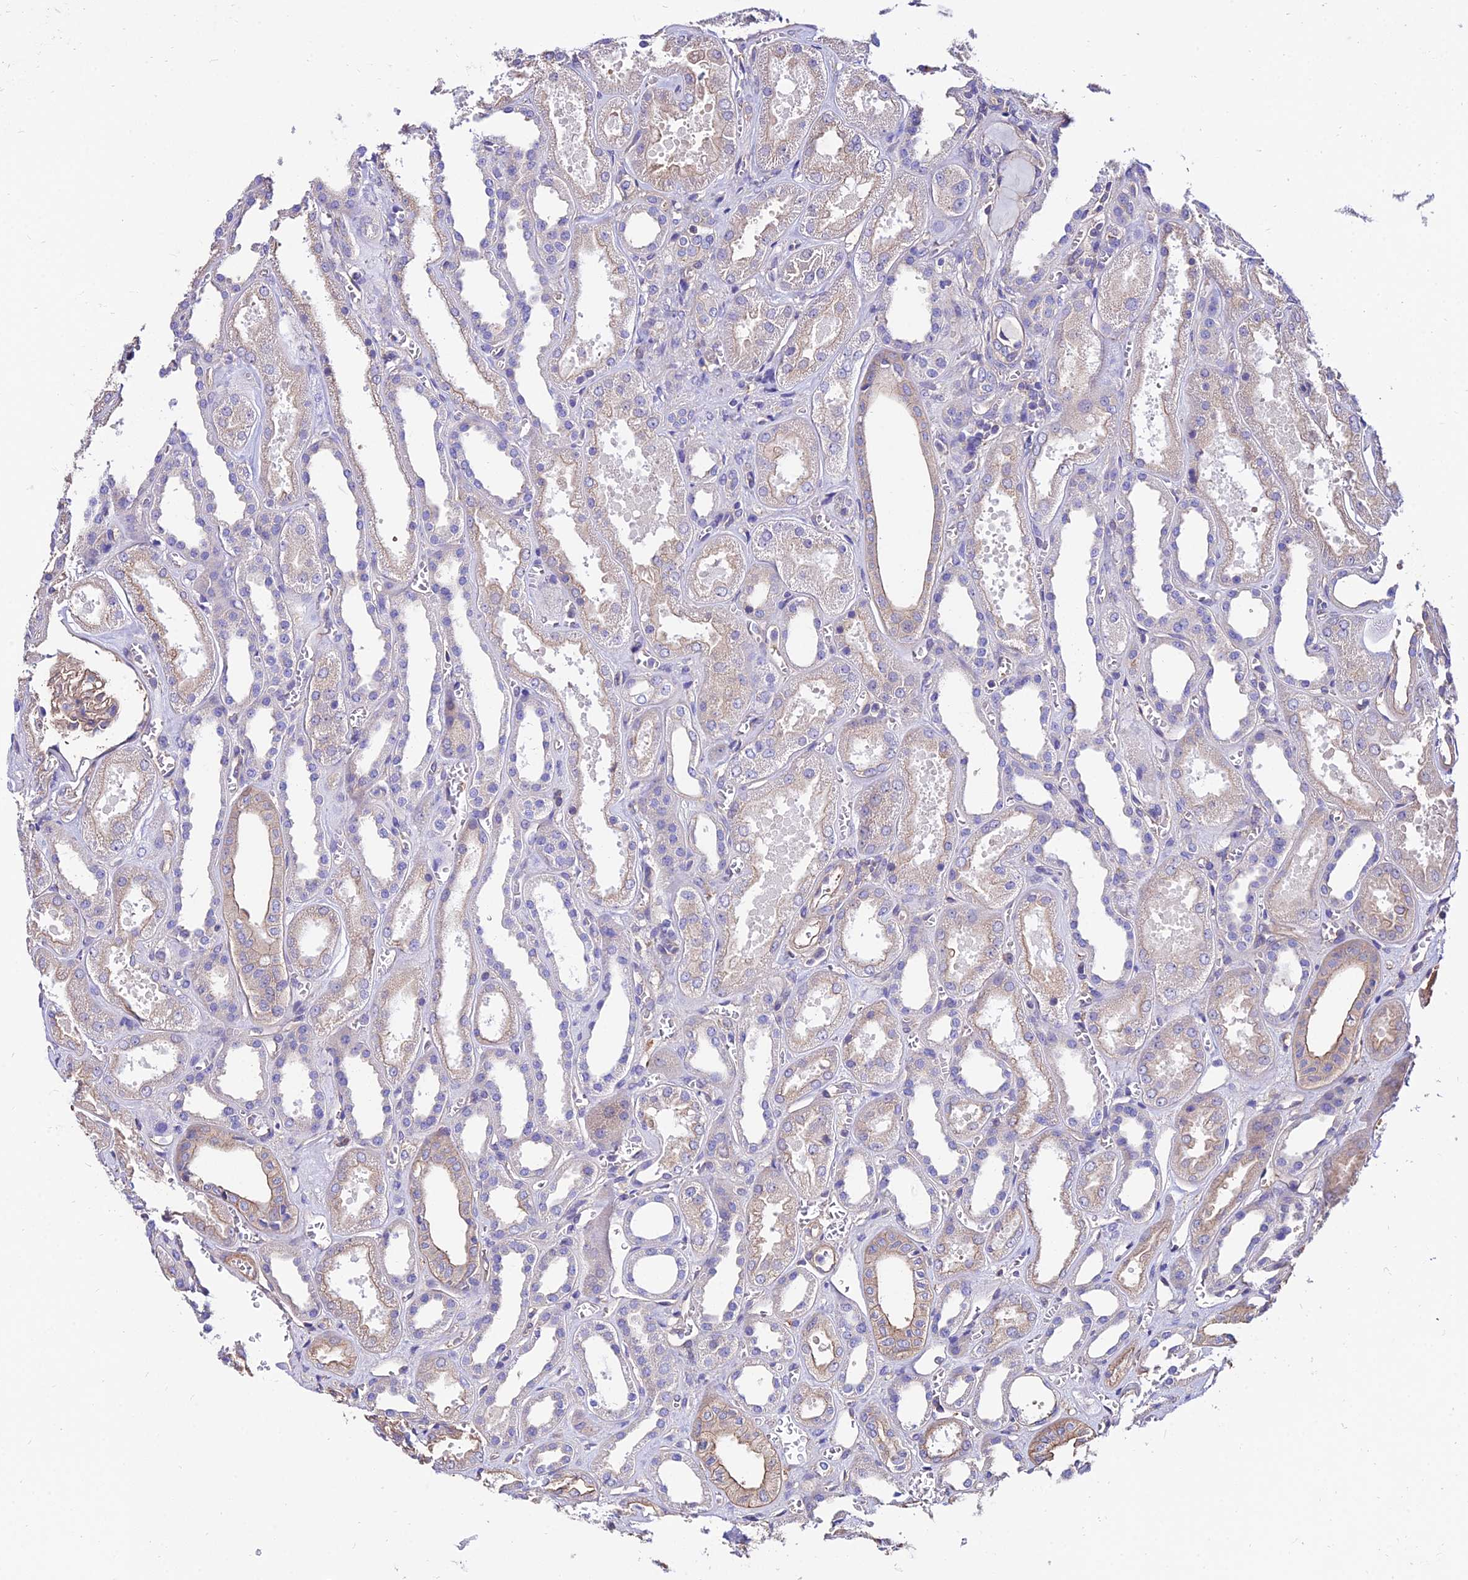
{"staining": {"intensity": "weak", "quantity": "25%-75%", "location": "cytoplasmic/membranous"}, "tissue": "kidney", "cell_type": "Cells in glomeruli", "image_type": "normal", "snomed": [{"axis": "morphology", "description": "Normal tissue, NOS"}, {"axis": "morphology", "description": "Adenocarcinoma, NOS"}, {"axis": "topography", "description": "Kidney"}], "caption": "Immunohistochemical staining of benign kidney exhibits weak cytoplasmic/membranous protein staining in about 25%-75% of cells in glomeruli. The protein of interest is stained brown, and the nuclei are stained in blue (DAB (3,3'-diaminobenzidine) IHC with brightfield microscopy, high magnification).", "gene": "CALM1", "patient": {"sex": "female", "age": 68}}